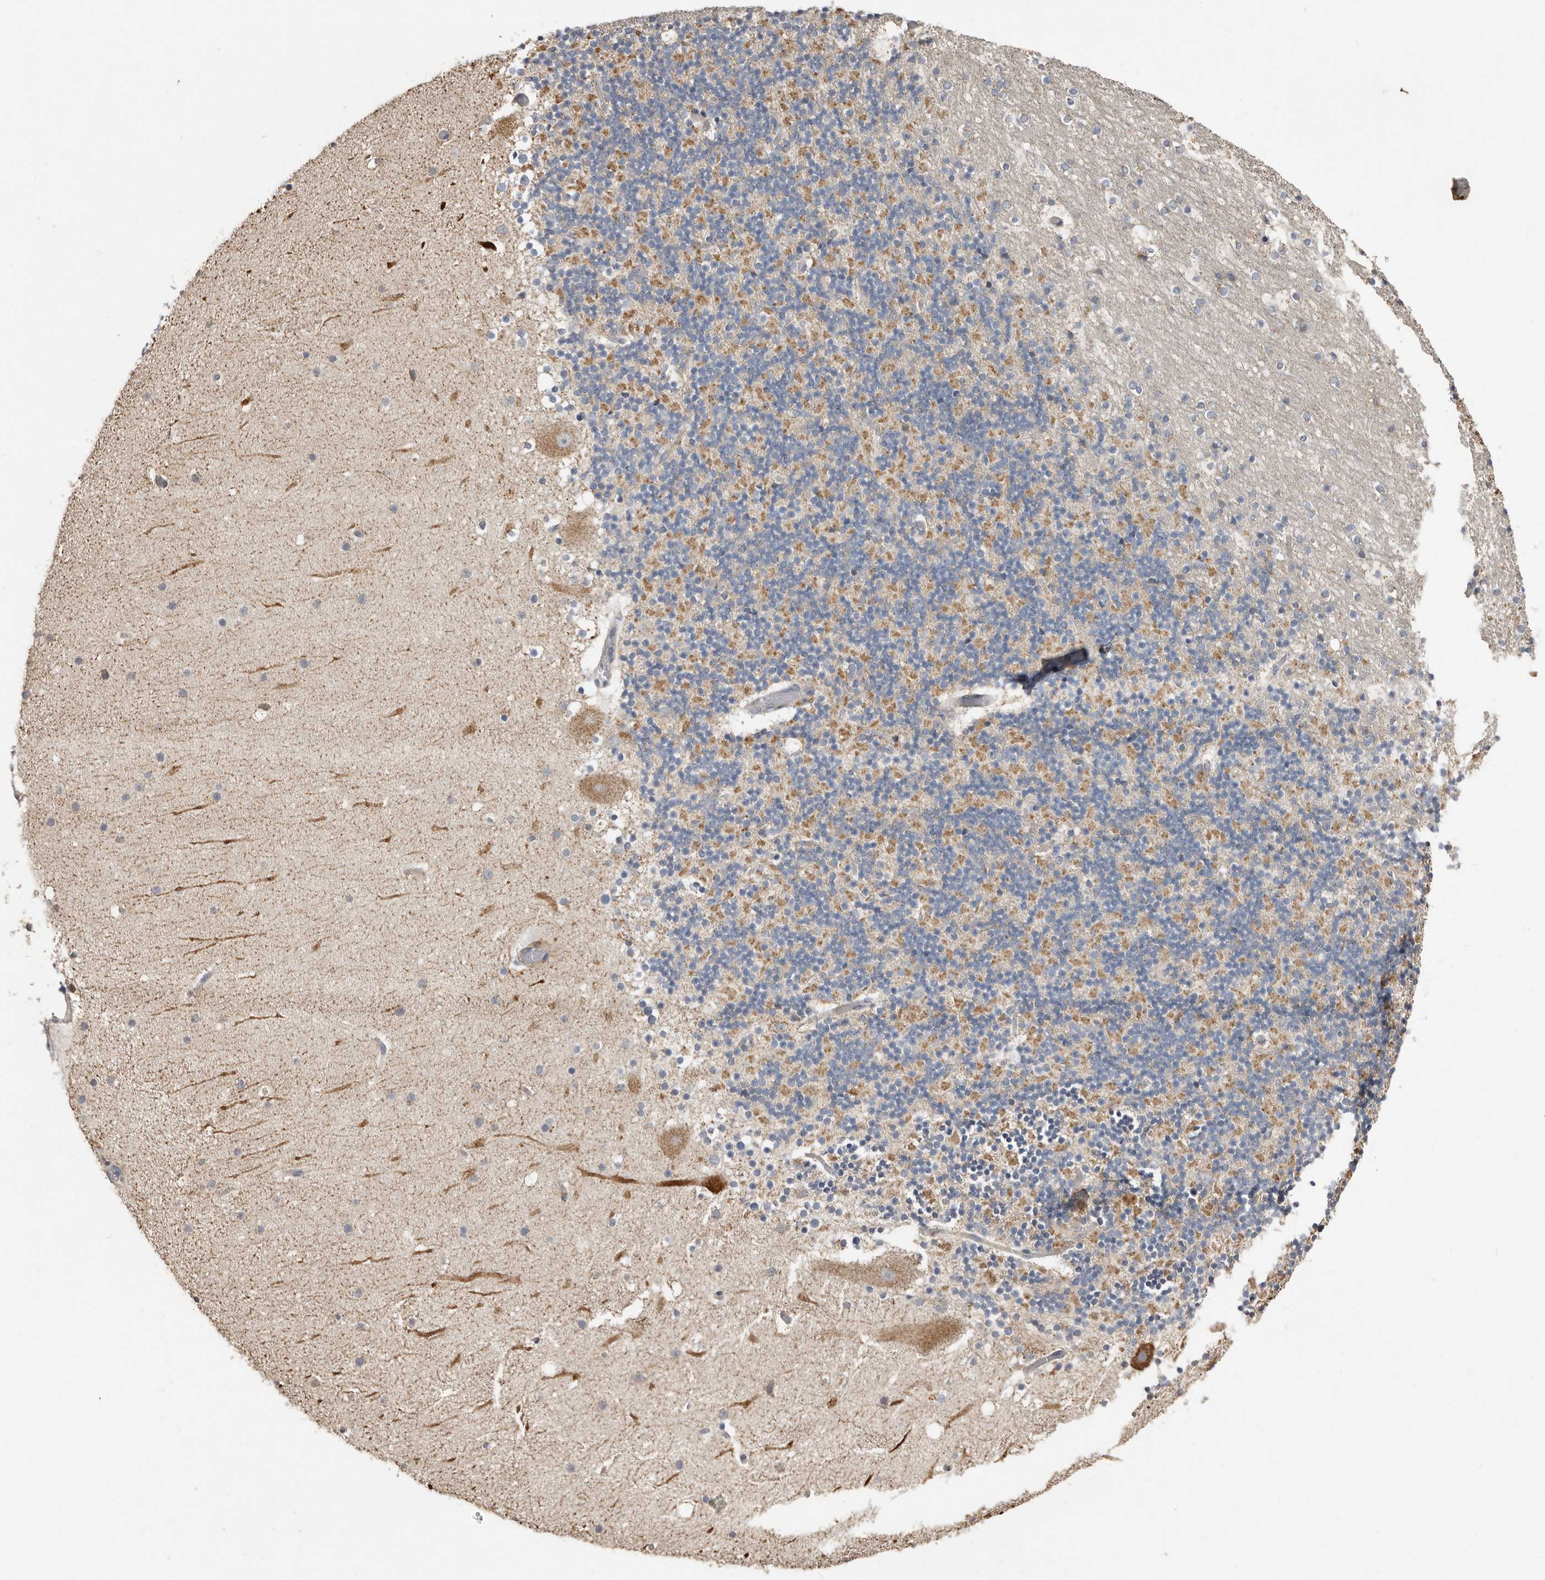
{"staining": {"intensity": "moderate", "quantity": "25%-75%", "location": "cytoplasmic/membranous"}, "tissue": "cerebellum", "cell_type": "Cells in granular layer", "image_type": "normal", "snomed": [{"axis": "morphology", "description": "Normal tissue, NOS"}, {"axis": "topography", "description": "Cerebellum"}], "caption": "Moderate cytoplasmic/membranous positivity is seen in about 25%-75% of cells in granular layer in unremarkable cerebellum. The staining was performed using DAB (3,3'-diaminobenzidine) to visualize the protein expression in brown, while the nuclei were stained in blue with hematoxylin (Magnification: 20x).", "gene": "KIF26B", "patient": {"sex": "male", "age": 57}}